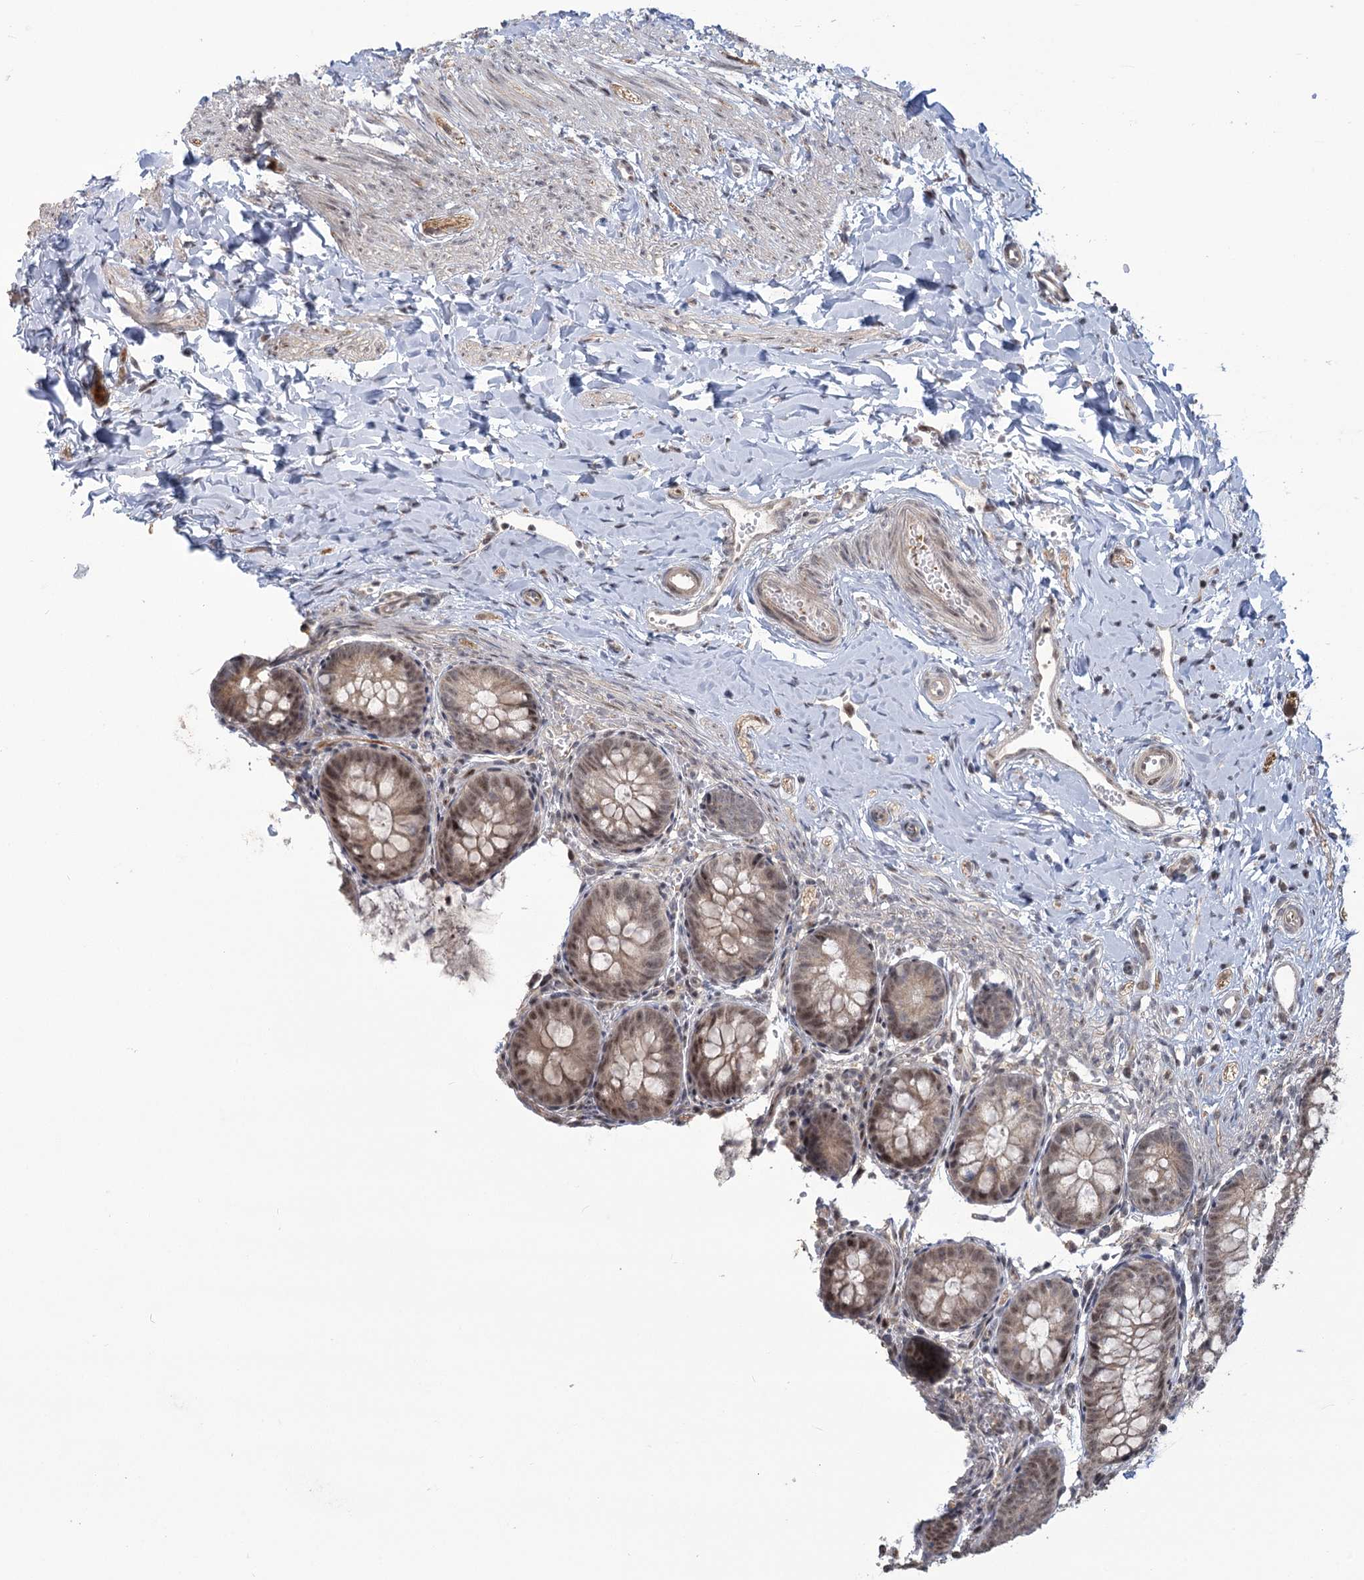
{"staining": {"intensity": "weak", "quantity": ">75%", "location": "nuclear"}, "tissue": "appendix", "cell_type": "Glandular cells", "image_type": "normal", "snomed": [{"axis": "morphology", "description": "Normal tissue, NOS"}, {"axis": "topography", "description": "Appendix"}], "caption": "Normal appendix displays weak nuclear expression in approximately >75% of glandular cells.", "gene": "WBP1L", "patient": {"sex": "male", "age": 1}}